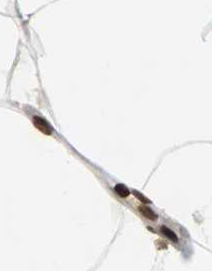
{"staining": {"intensity": "strong", "quantity": ">75%", "location": "nuclear"}, "tissue": "adipose tissue", "cell_type": "Adipocytes", "image_type": "normal", "snomed": [{"axis": "morphology", "description": "Normal tissue, NOS"}, {"axis": "morphology", "description": "Duct carcinoma"}, {"axis": "topography", "description": "Breast"}, {"axis": "topography", "description": "Adipose tissue"}], "caption": "This is an image of immunohistochemistry (IHC) staining of benign adipose tissue, which shows strong staining in the nuclear of adipocytes.", "gene": "XRCC4", "patient": {"sex": "female", "age": 37}}